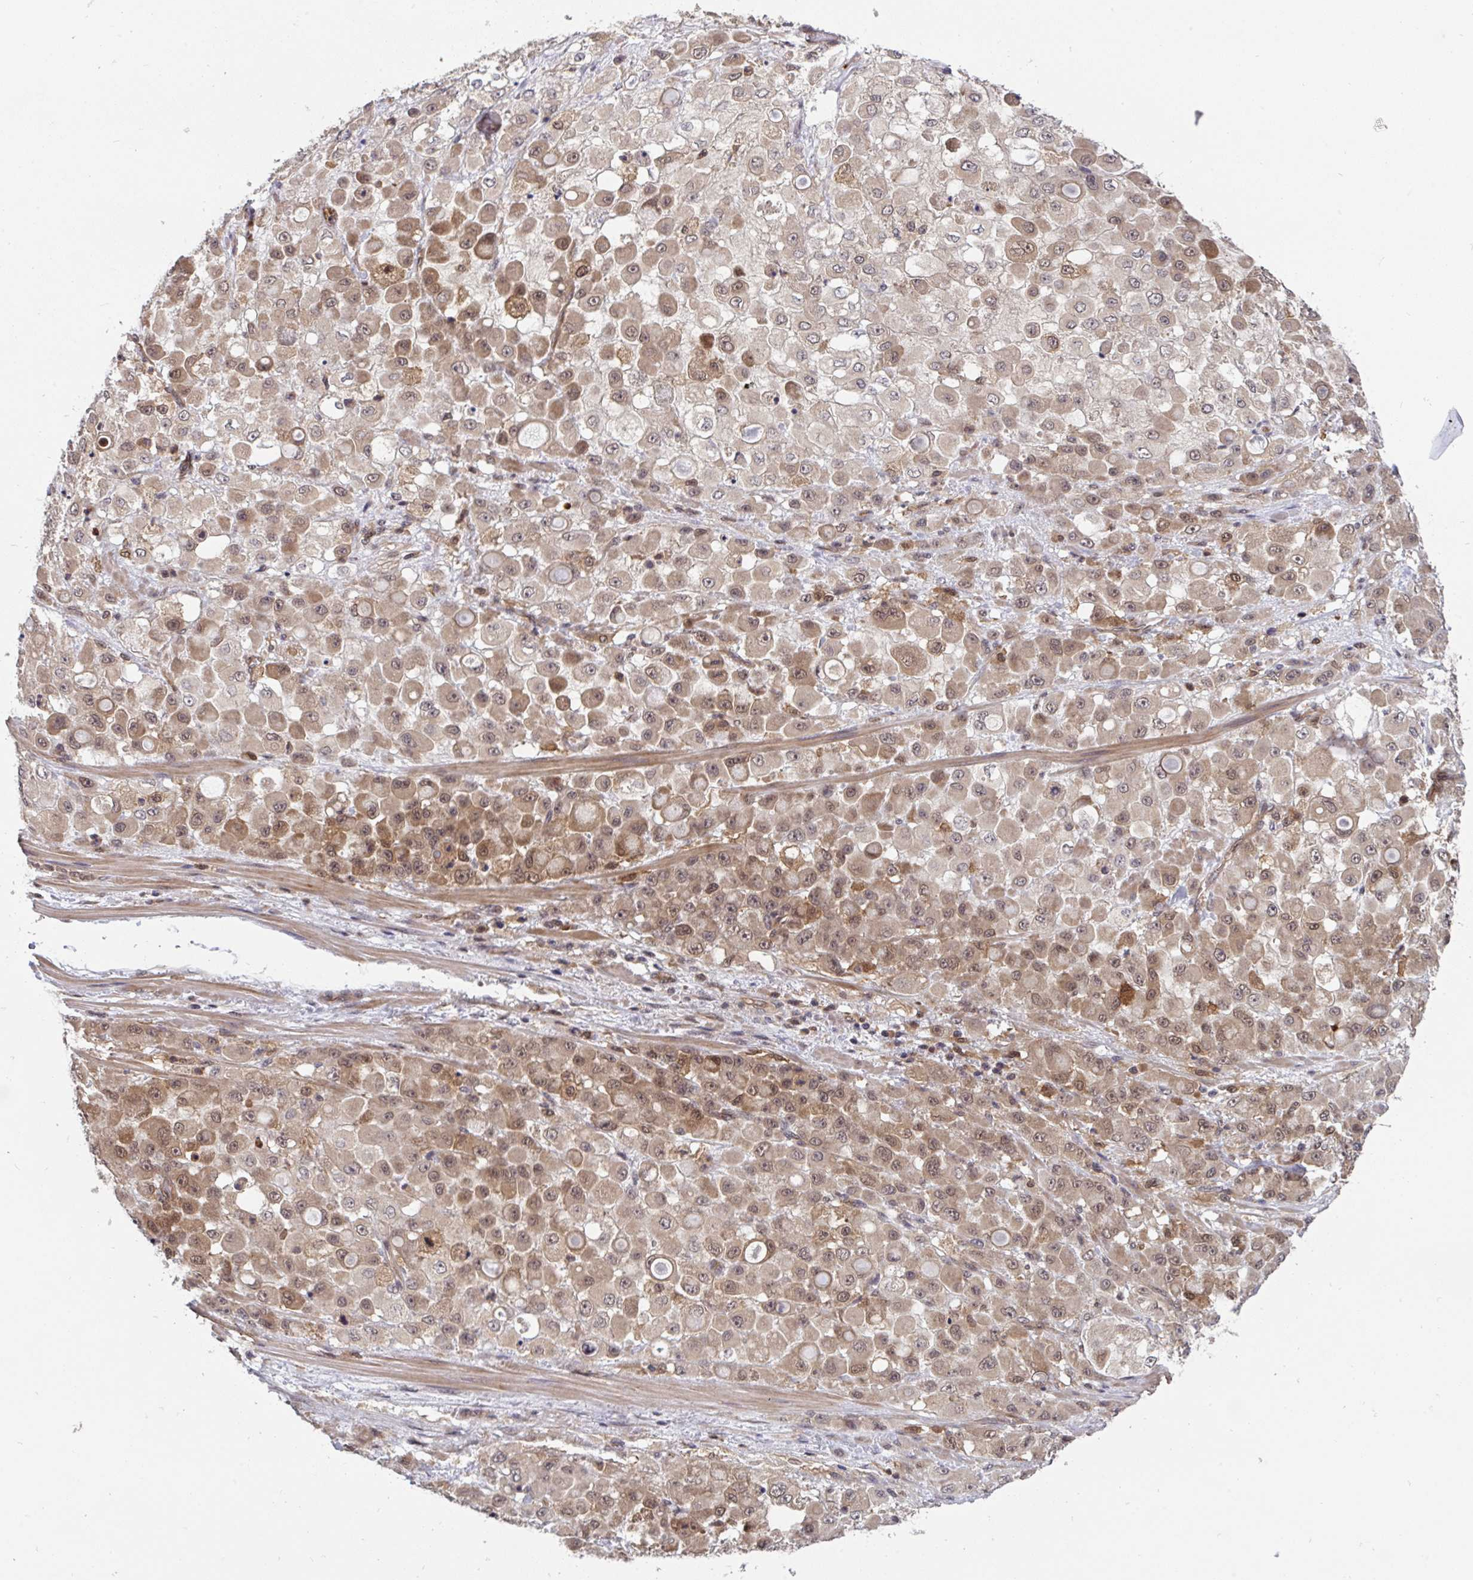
{"staining": {"intensity": "weak", "quantity": ">75%", "location": "cytoplasmic/membranous,nuclear"}, "tissue": "stomach cancer", "cell_type": "Tumor cells", "image_type": "cancer", "snomed": [{"axis": "morphology", "description": "Adenocarcinoma, NOS"}, {"axis": "topography", "description": "Stomach"}], "caption": "IHC photomicrograph of stomach cancer stained for a protein (brown), which exhibits low levels of weak cytoplasmic/membranous and nuclear staining in approximately >75% of tumor cells.", "gene": "TIGAR", "patient": {"sex": "female", "age": 76}}